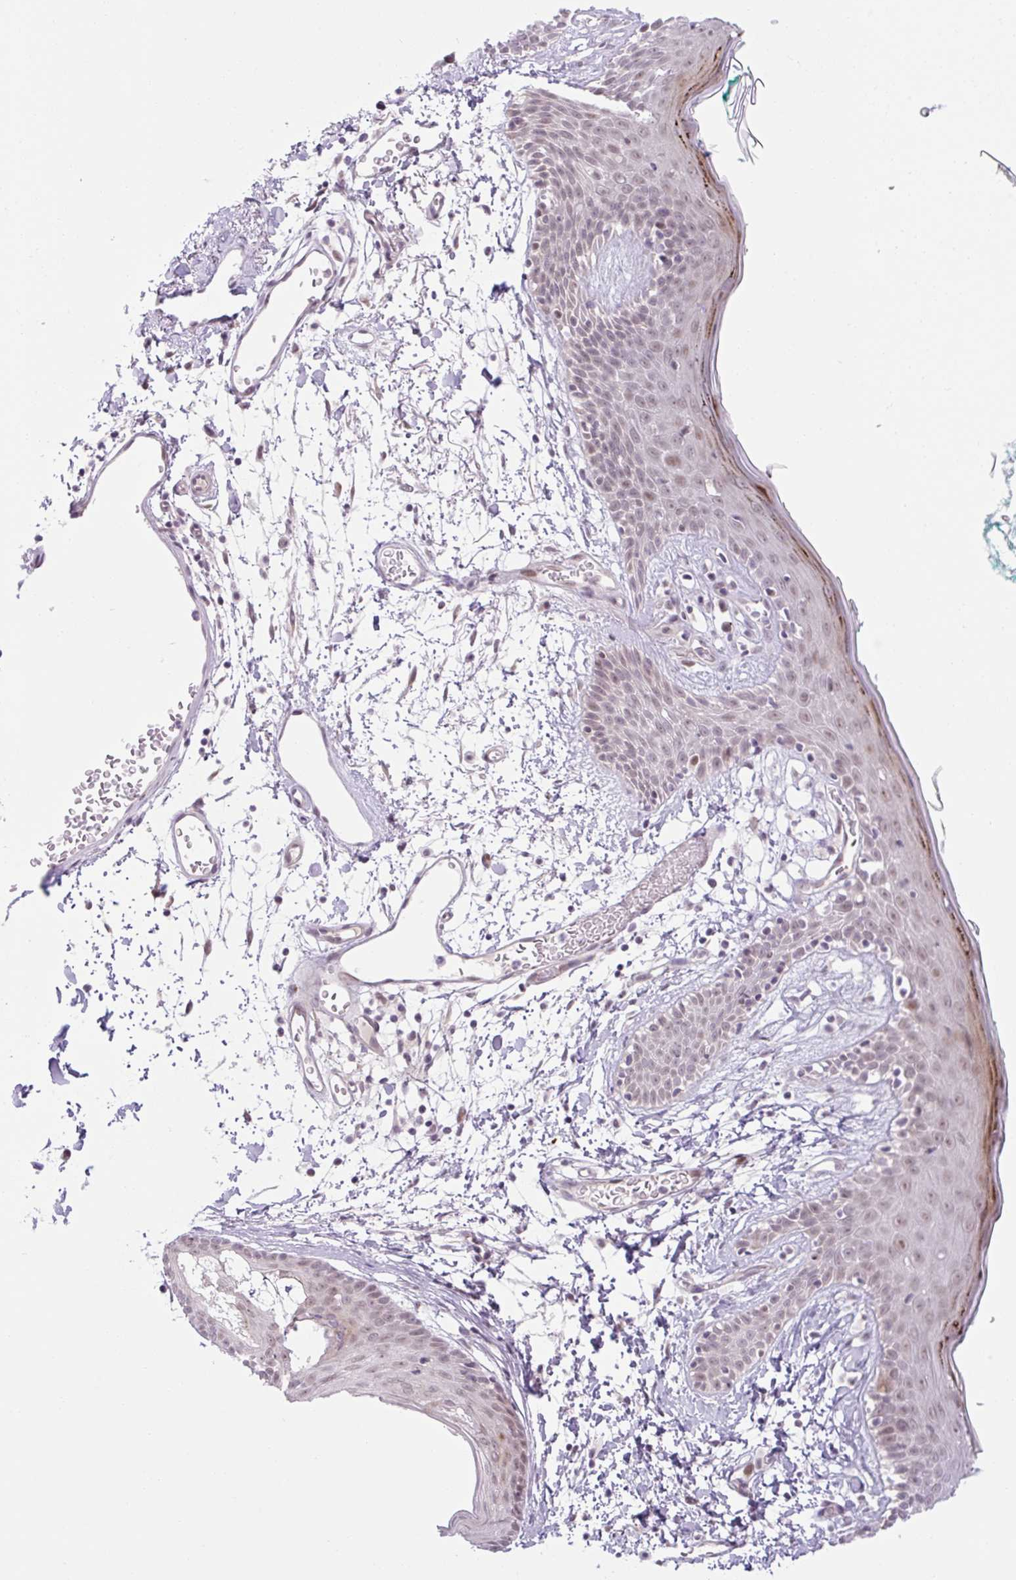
{"staining": {"intensity": "negative", "quantity": "none", "location": "none"}, "tissue": "skin", "cell_type": "Fibroblasts", "image_type": "normal", "snomed": [{"axis": "morphology", "description": "Normal tissue, NOS"}, {"axis": "topography", "description": "Skin"}], "caption": "IHC of benign human skin shows no positivity in fibroblasts.", "gene": "ICE1", "patient": {"sex": "male", "age": 79}}